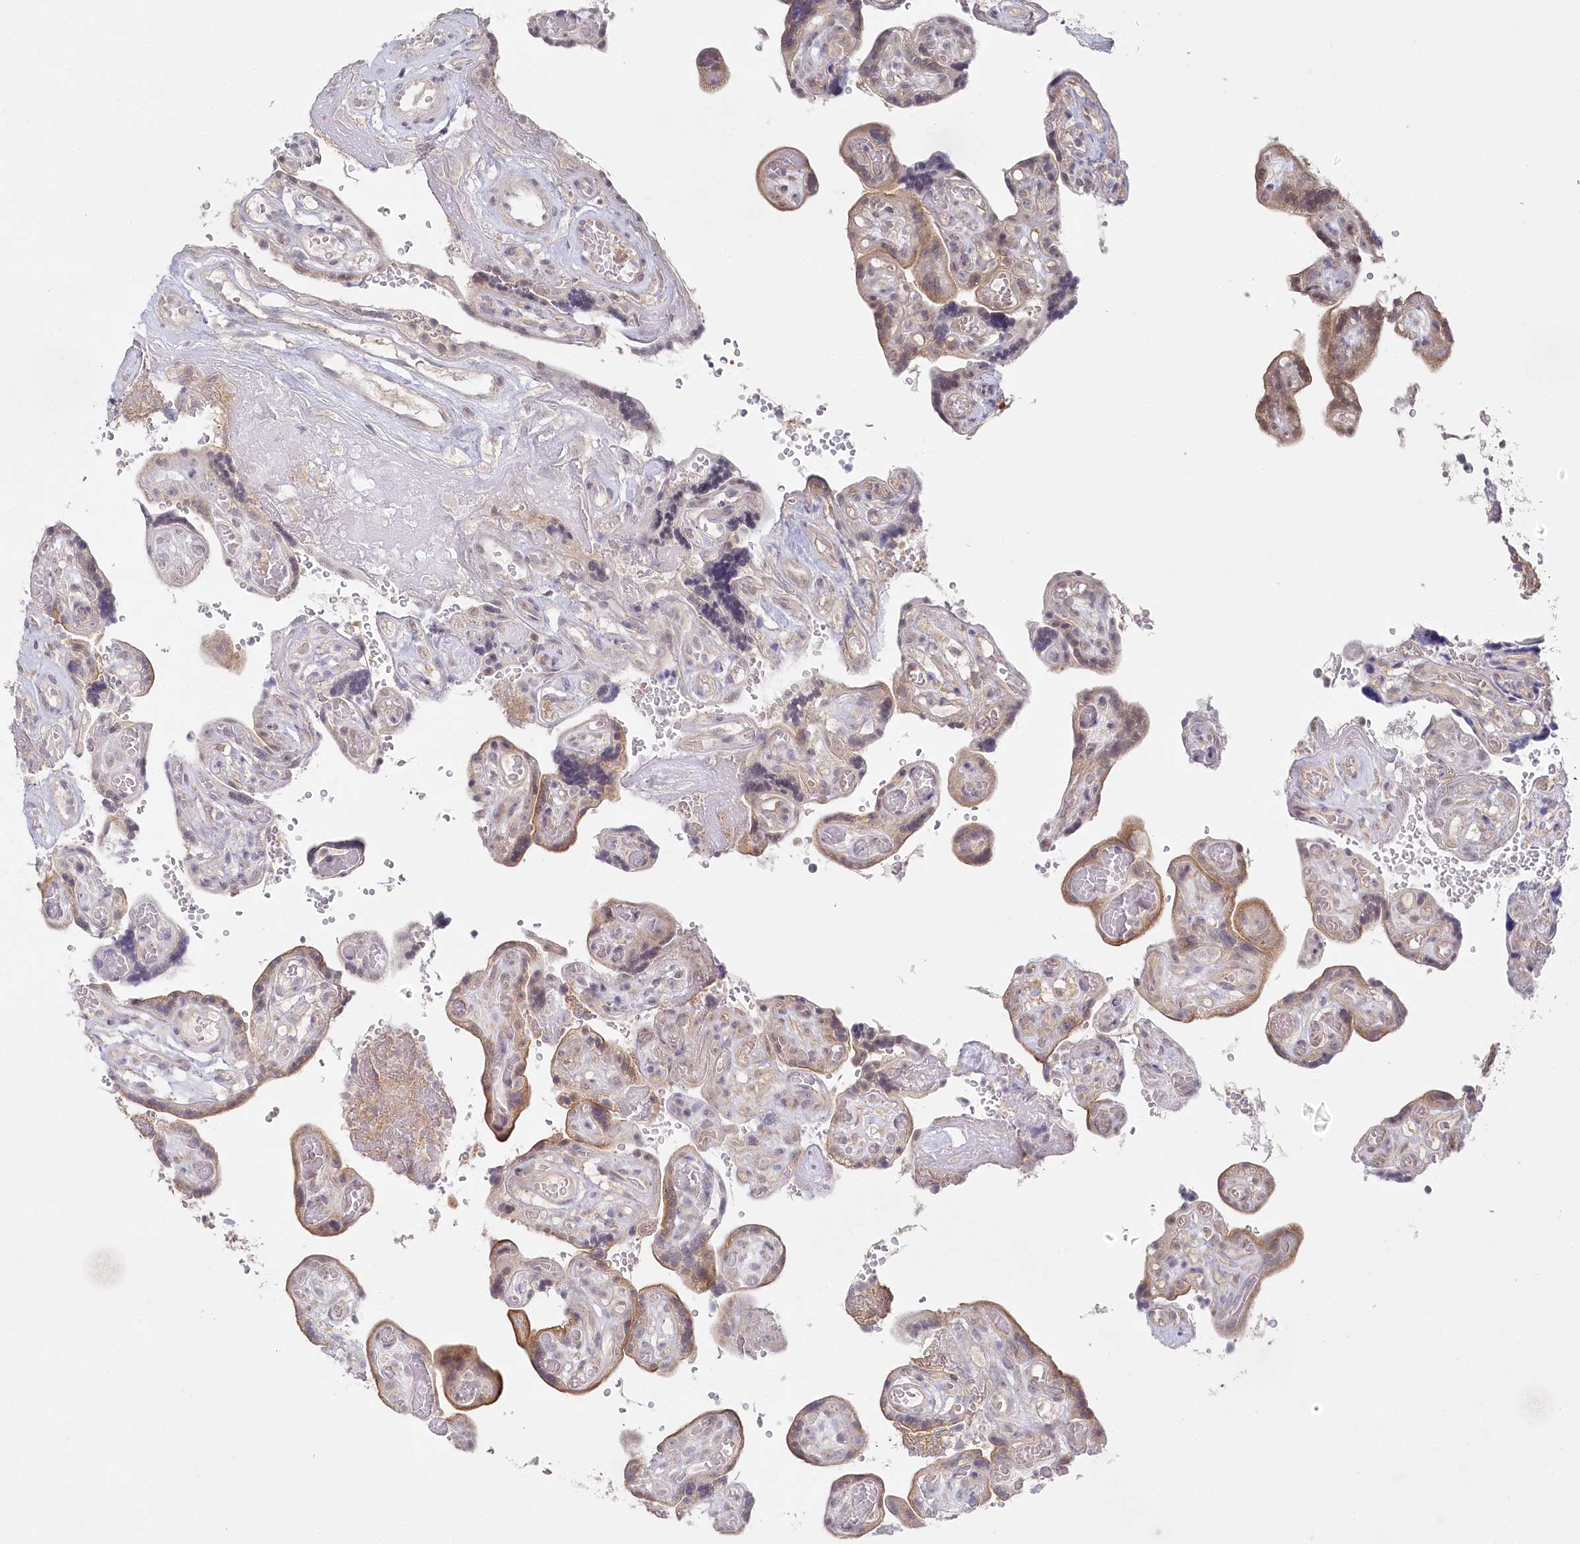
{"staining": {"intensity": "moderate", "quantity": ">75%", "location": "cytoplasmic/membranous"}, "tissue": "placenta", "cell_type": "Decidual cells", "image_type": "normal", "snomed": [{"axis": "morphology", "description": "Normal tissue, NOS"}, {"axis": "topography", "description": "Placenta"}], "caption": "A high-resolution photomicrograph shows IHC staining of unremarkable placenta, which shows moderate cytoplasmic/membranous staining in approximately >75% of decidual cells.", "gene": "AAMDC", "patient": {"sex": "female", "age": 30}}